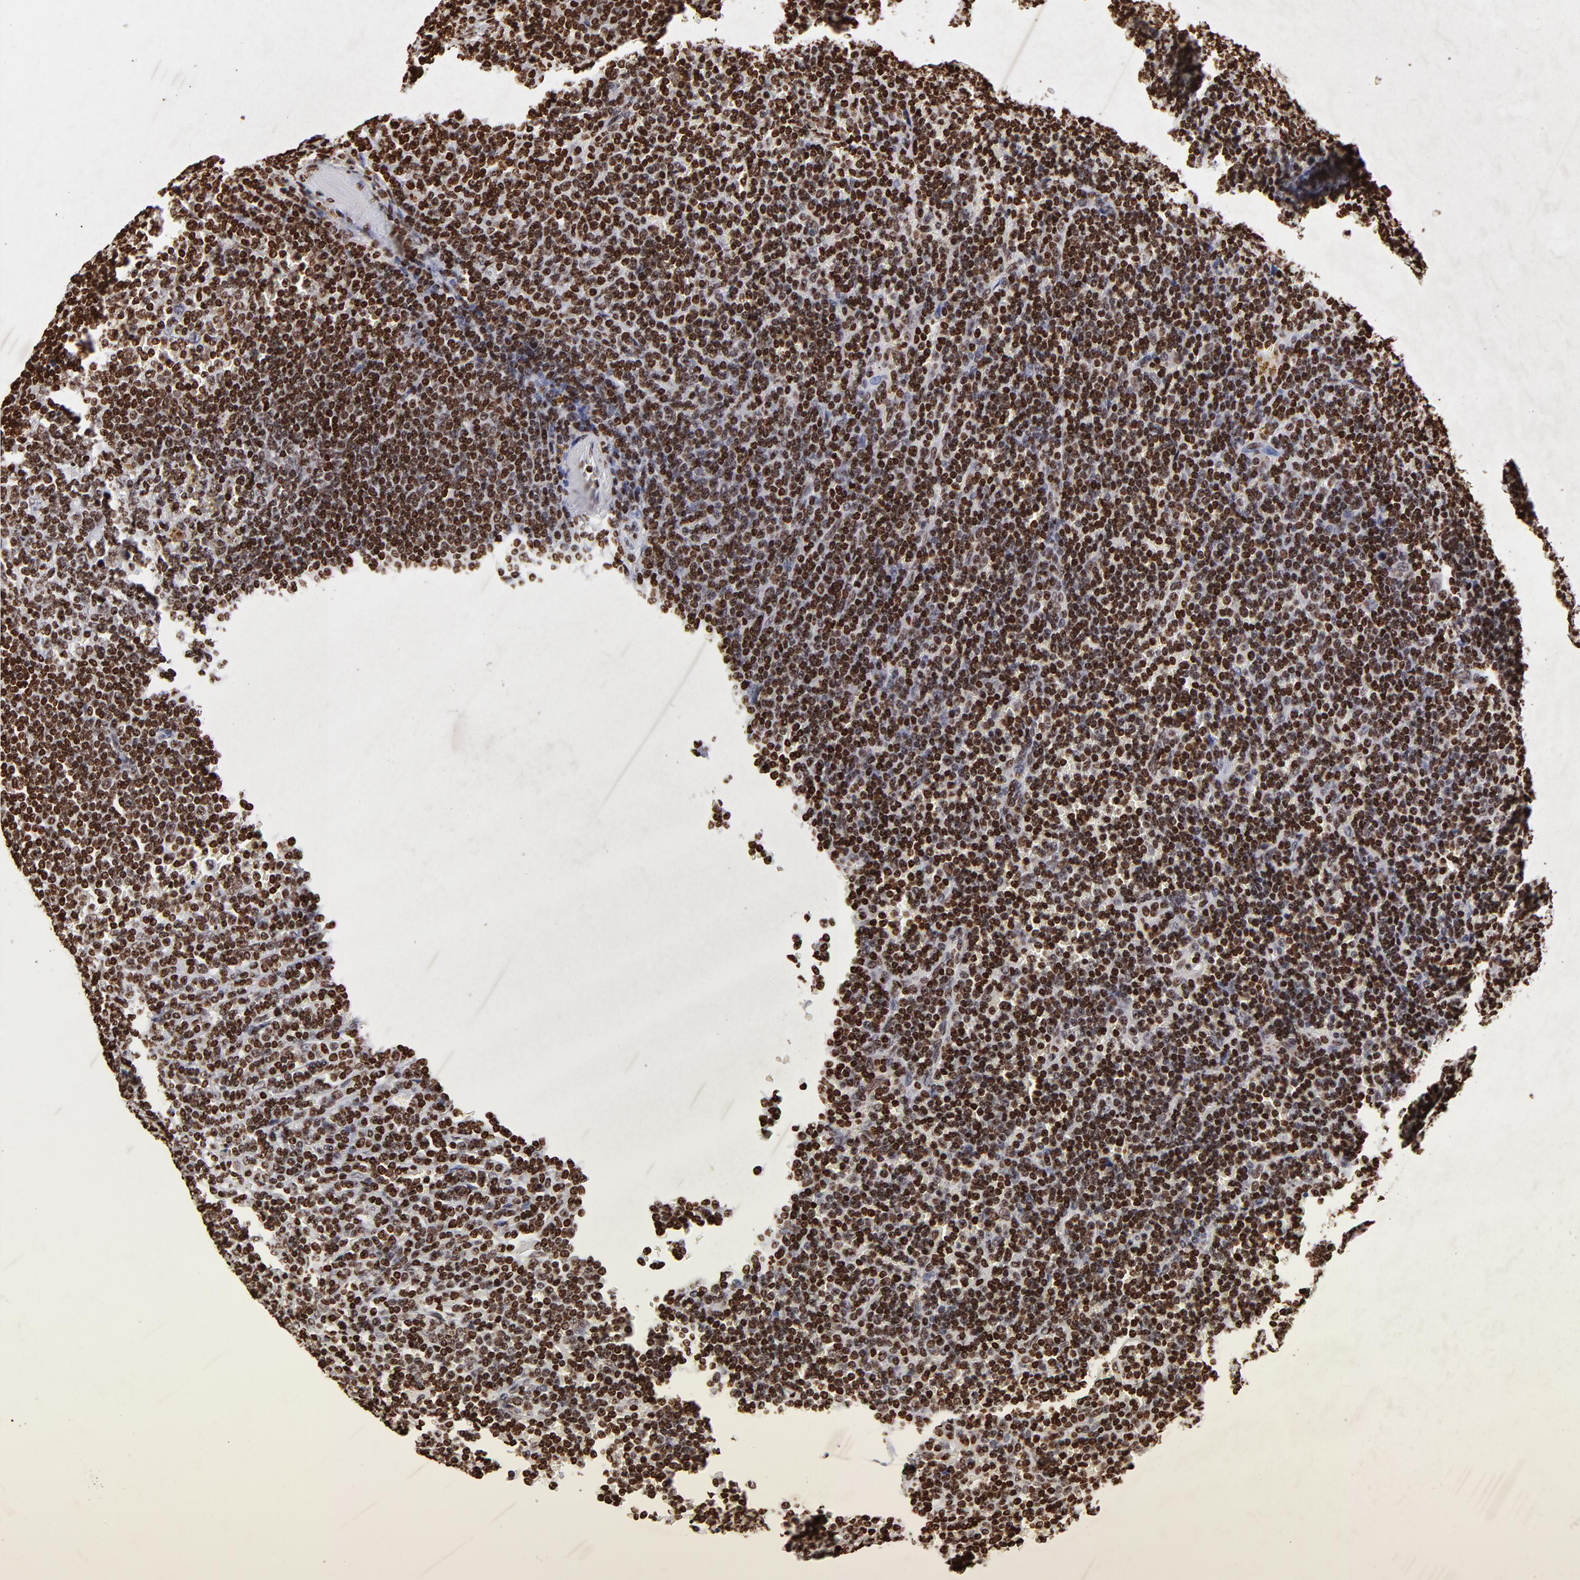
{"staining": {"intensity": "strong", "quantity": ">75%", "location": "nuclear"}, "tissue": "lymphoma", "cell_type": "Tumor cells", "image_type": "cancer", "snomed": [{"axis": "morphology", "description": "Malignant lymphoma, non-Hodgkin's type, Low grade"}, {"axis": "topography", "description": "Spleen"}], "caption": "Protein staining exhibits strong nuclear positivity in approximately >75% of tumor cells in malignant lymphoma, non-Hodgkin's type (low-grade).", "gene": "FBH1", "patient": {"sex": "male", "age": 80}}